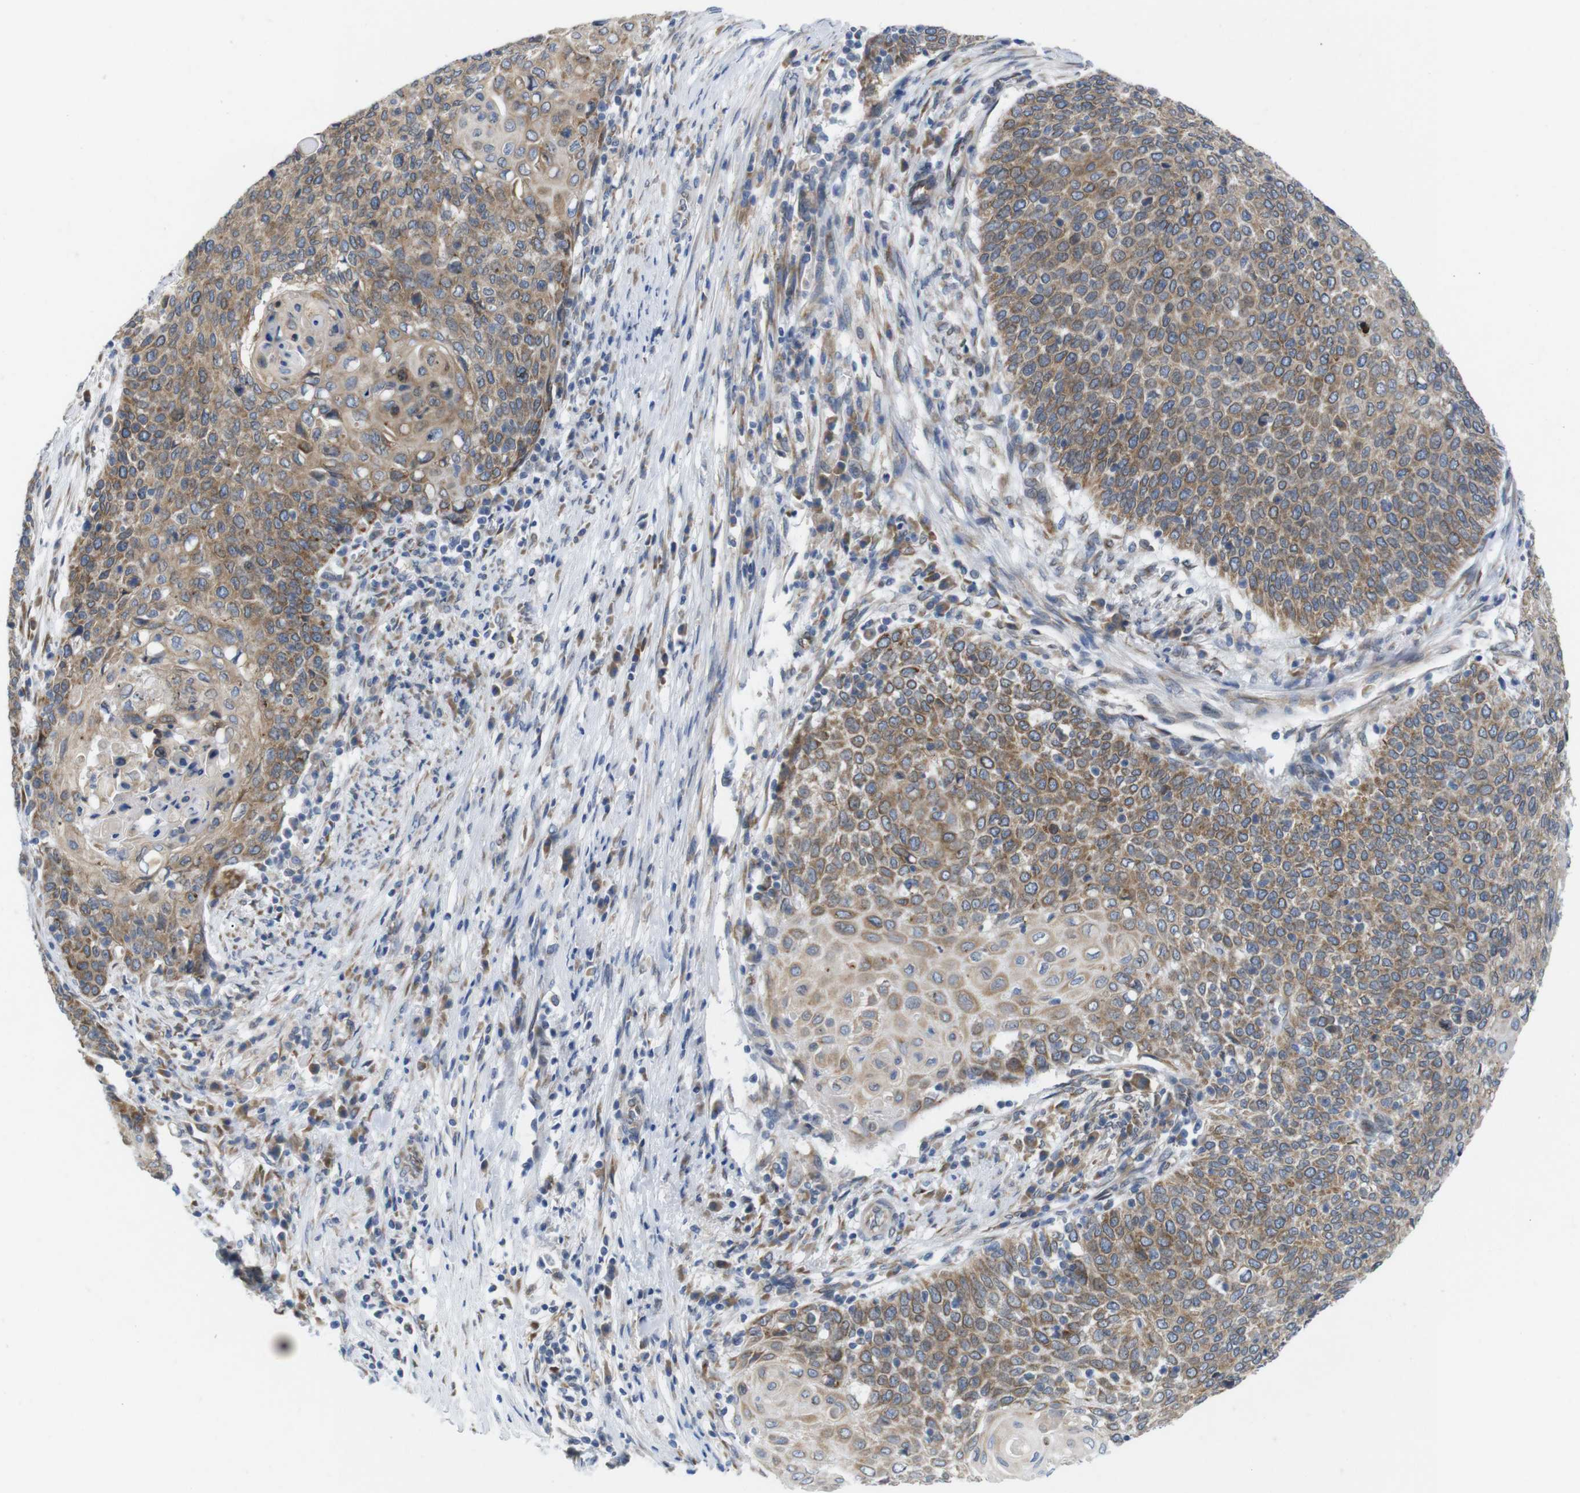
{"staining": {"intensity": "moderate", "quantity": ">75%", "location": "cytoplasmic/membranous"}, "tissue": "cervical cancer", "cell_type": "Tumor cells", "image_type": "cancer", "snomed": [{"axis": "morphology", "description": "Squamous cell carcinoma, NOS"}, {"axis": "topography", "description": "Cervix"}], "caption": "An image showing moderate cytoplasmic/membranous positivity in about >75% of tumor cells in cervical cancer, as visualized by brown immunohistochemical staining.", "gene": "HACD3", "patient": {"sex": "female", "age": 39}}